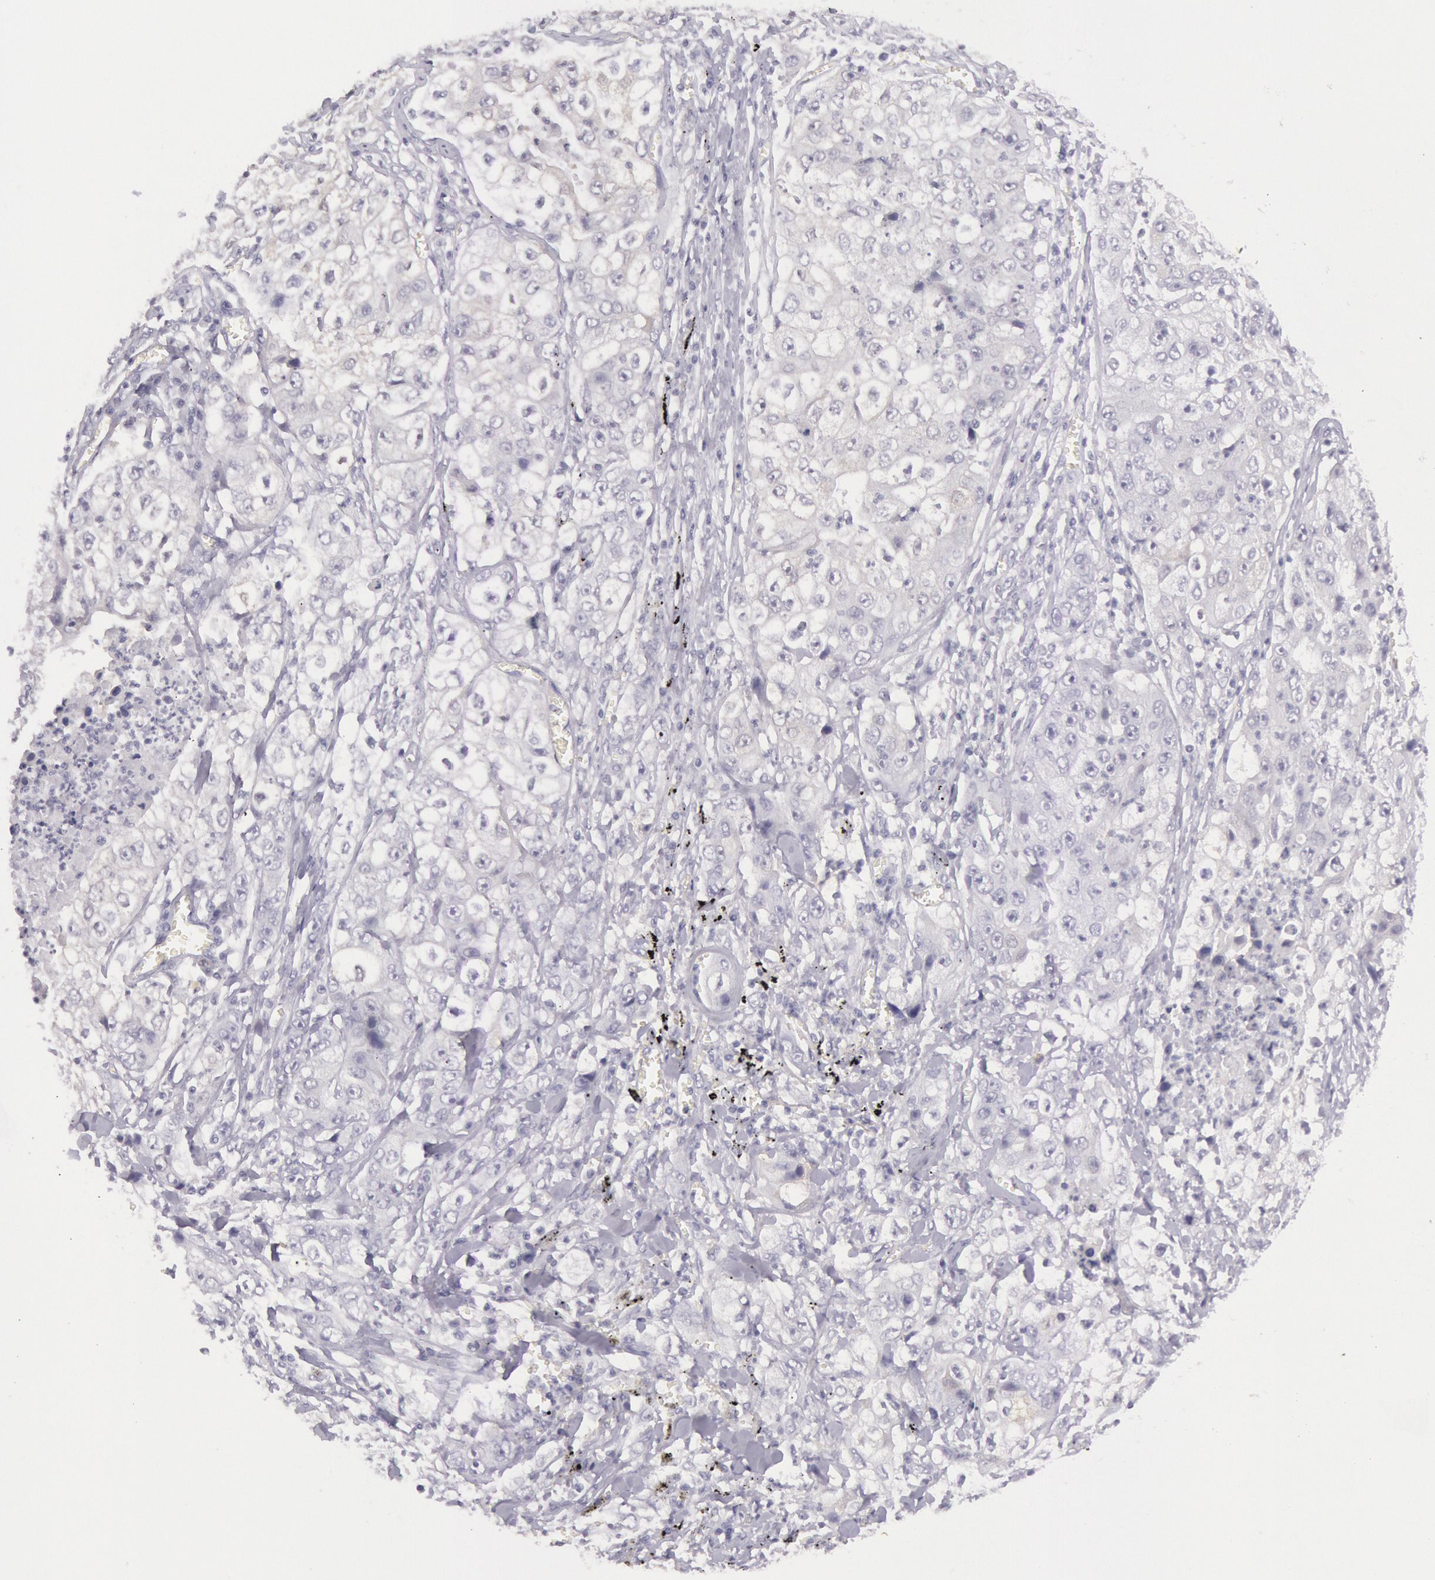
{"staining": {"intensity": "negative", "quantity": "none", "location": "none"}, "tissue": "lung cancer", "cell_type": "Tumor cells", "image_type": "cancer", "snomed": [{"axis": "morphology", "description": "Squamous cell carcinoma, NOS"}, {"axis": "topography", "description": "Lung"}], "caption": "Immunohistochemistry (IHC) of lung squamous cell carcinoma exhibits no expression in tumor cells. (DAB IHC visualized using brightfield microscopy, high magnification).", "gene": "CKB", "patient": {"sex": "male", "age": 64}}